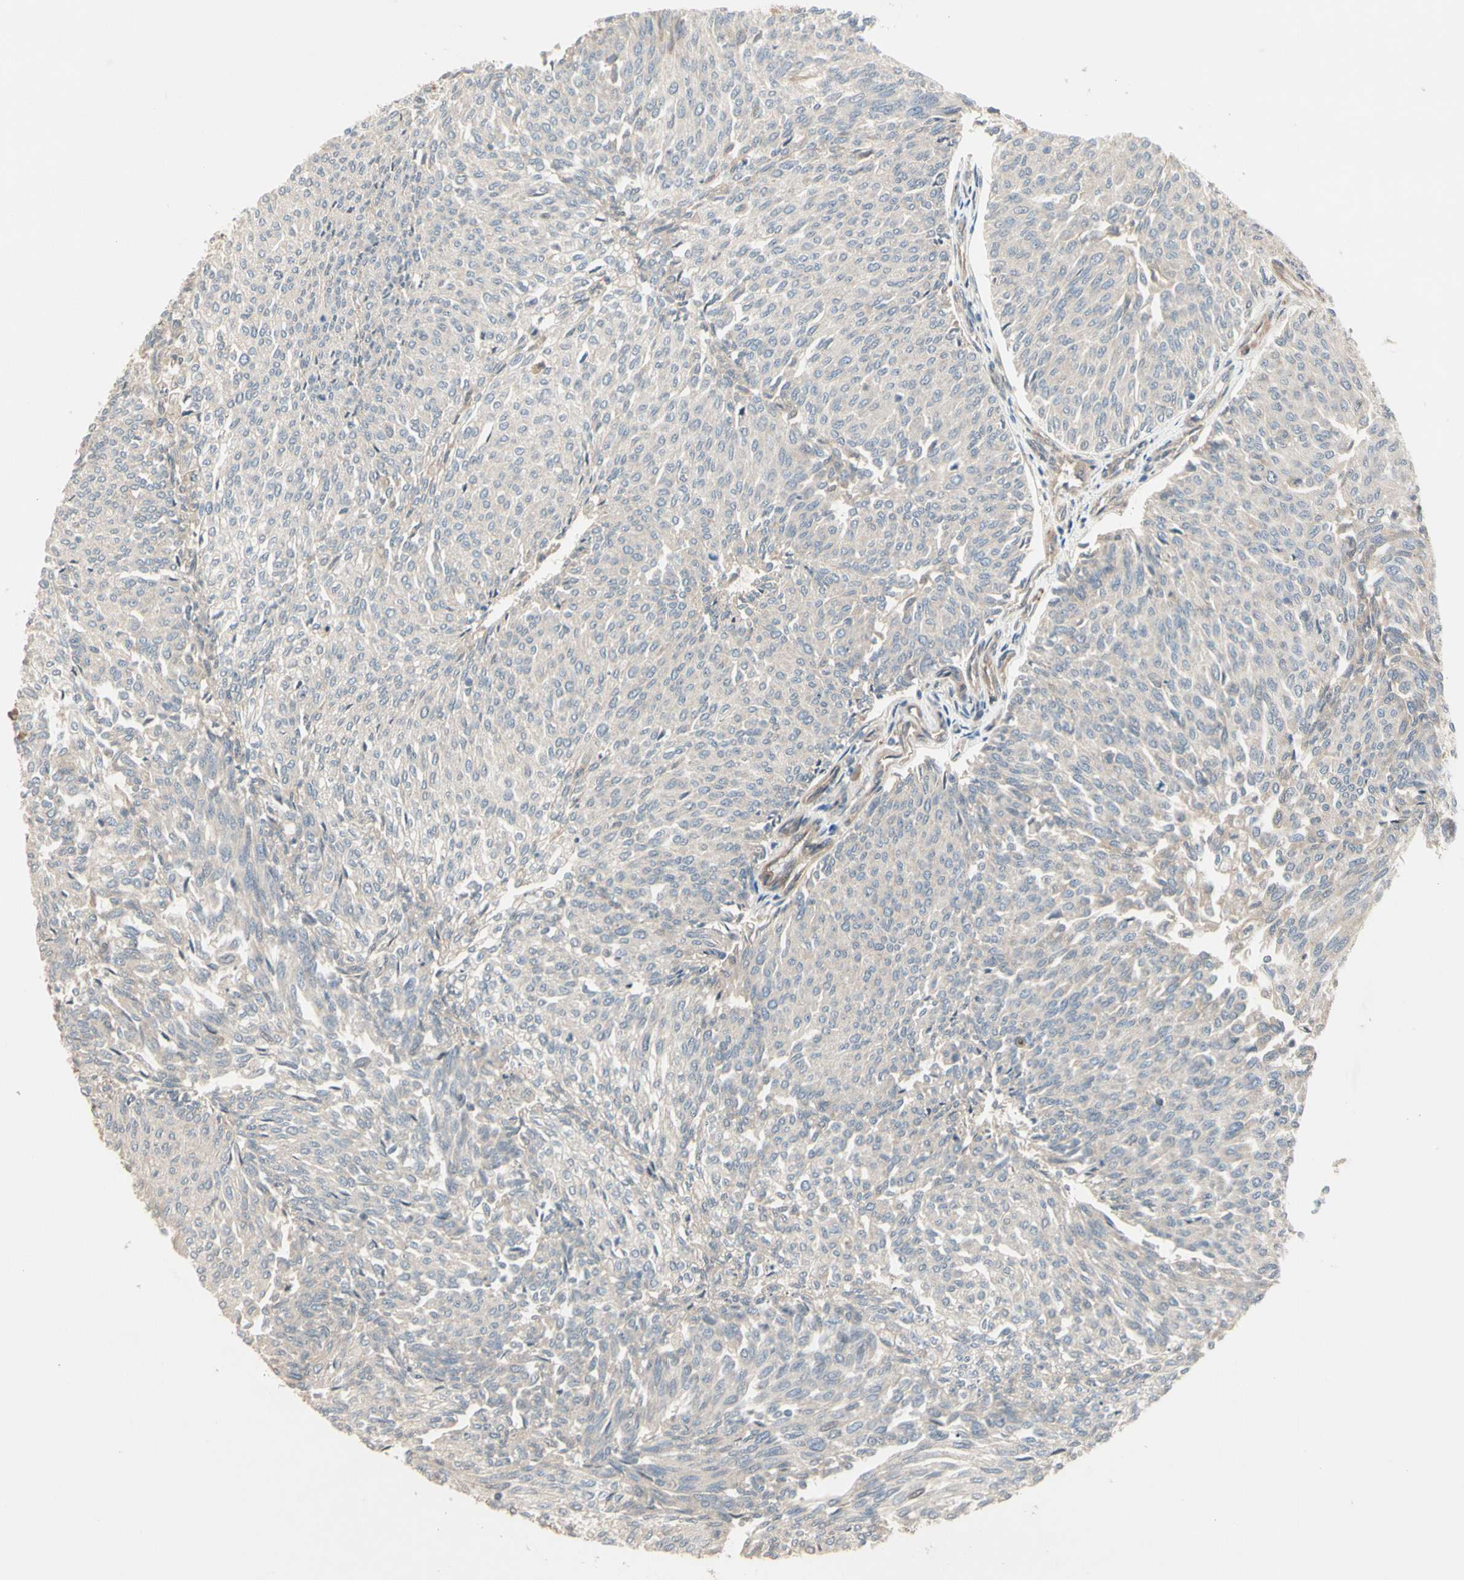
{"staining": {"intensity": "weak", "quantity": "<25%", "location": "cytoplasmic/membranous"}, "tissue": "urothelial cancer", "cell_type": "Tumor cells", "image_type": "cancer", "snomed": [{"axis": "morphology", "description": "Urothelial carcinoma, Low grade"}, {"axis": "topography", "description": "Urinary bladder"}], "caption": "This is an immunohistochemistry (IHC) micrograph of human low-grade urothelial carcinoma. There is no expression in tumor cells.", "gene": "ATG4C", "patient": {"sex": "female", "age": 79}}